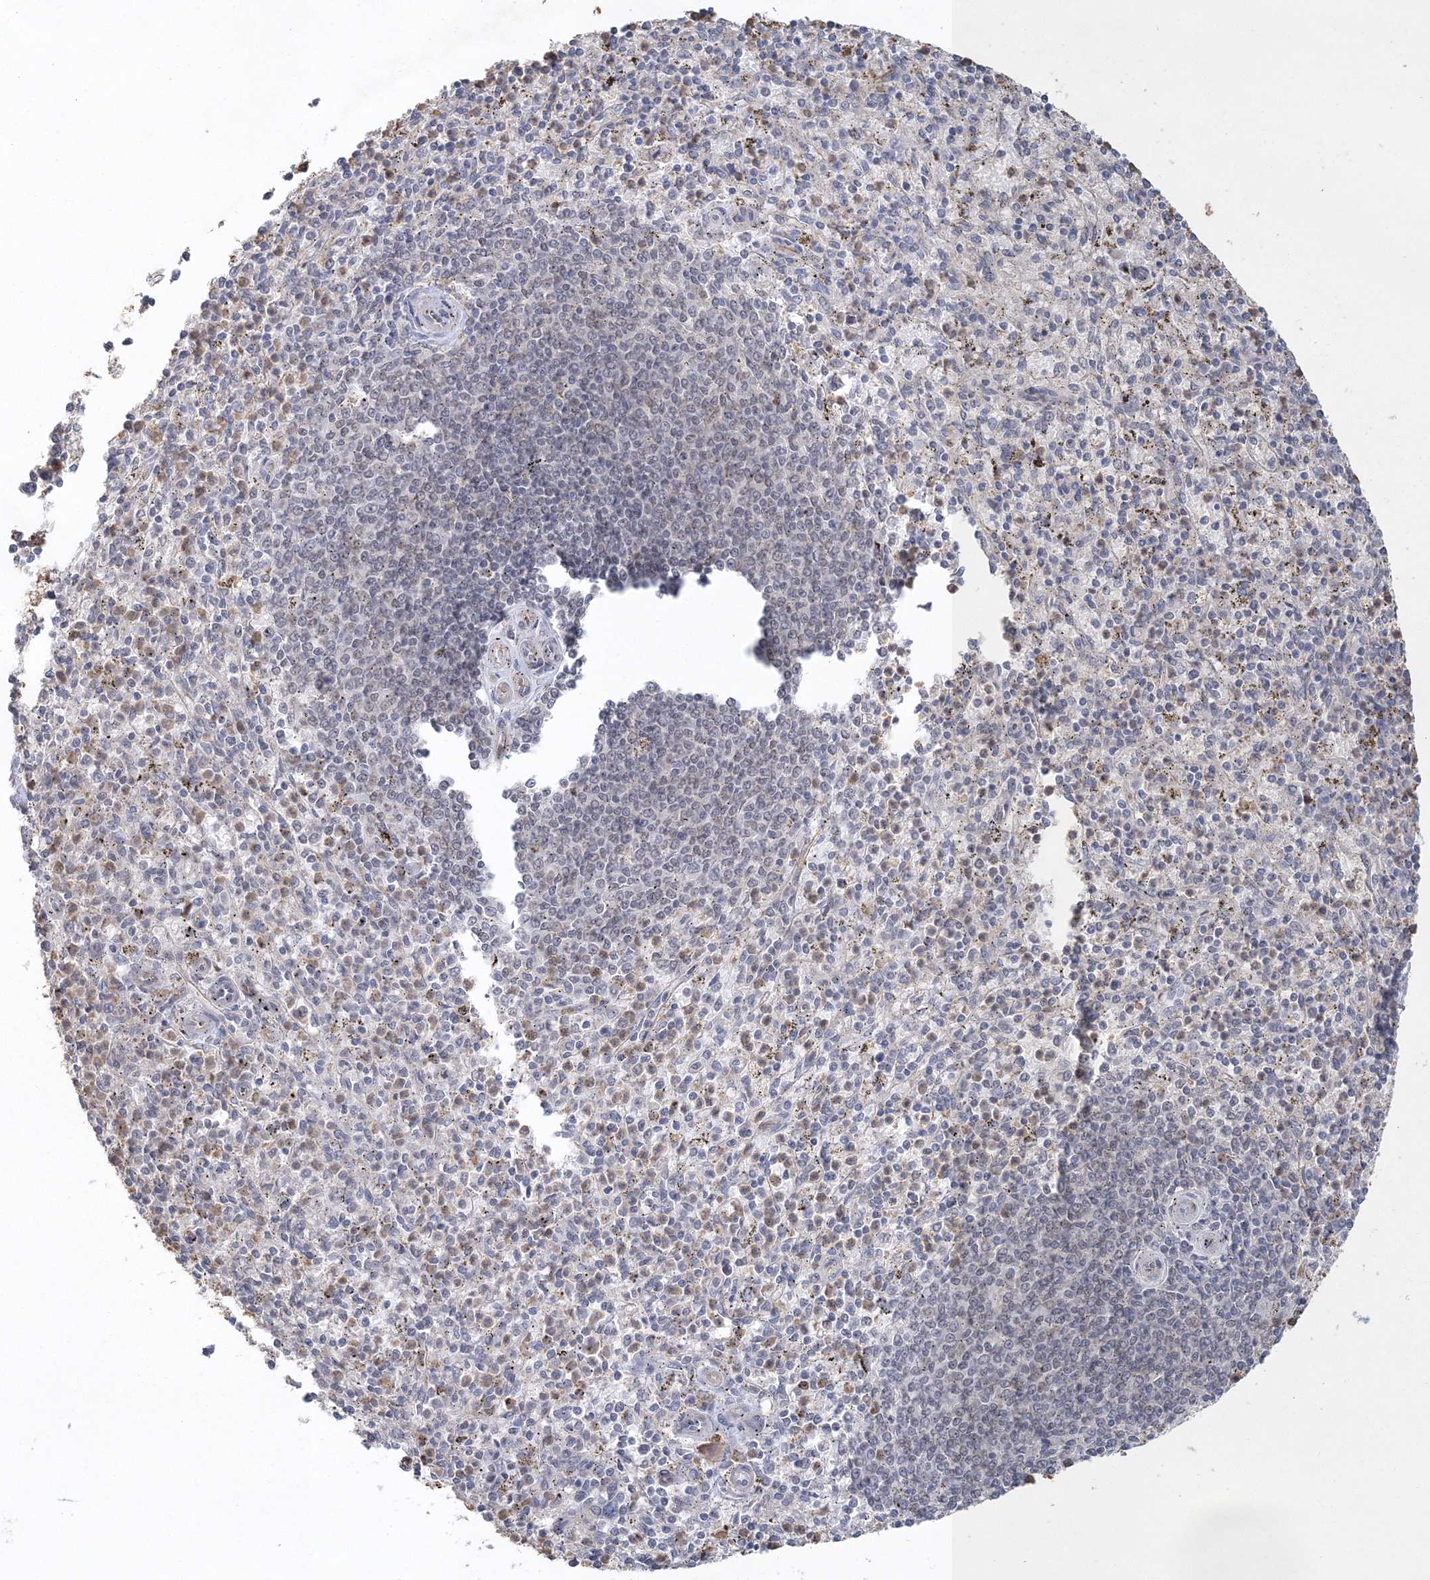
{"staining": {"intensity": "weak", "quantity": "<25%", "location": "nuclear"}, "tissue": "spleen", "cell_type": "Cells in red pulp", "image_type": "normal", "snomed": [{"axis": "morphology", "description": "Normal tissue, NOS"}, {"axis": "topography", "description": "Spleen"}], "caption": "Immunohistochemistry micrograph of normal spleen stained for a protein (brown), which exhibits no staining in cells in red pulp. (Immunohistochemistry (ihc), brightfield microscopy, high magnification).", "gene": "UIMC1", "patient": {"sex": "male", "age": 72}}